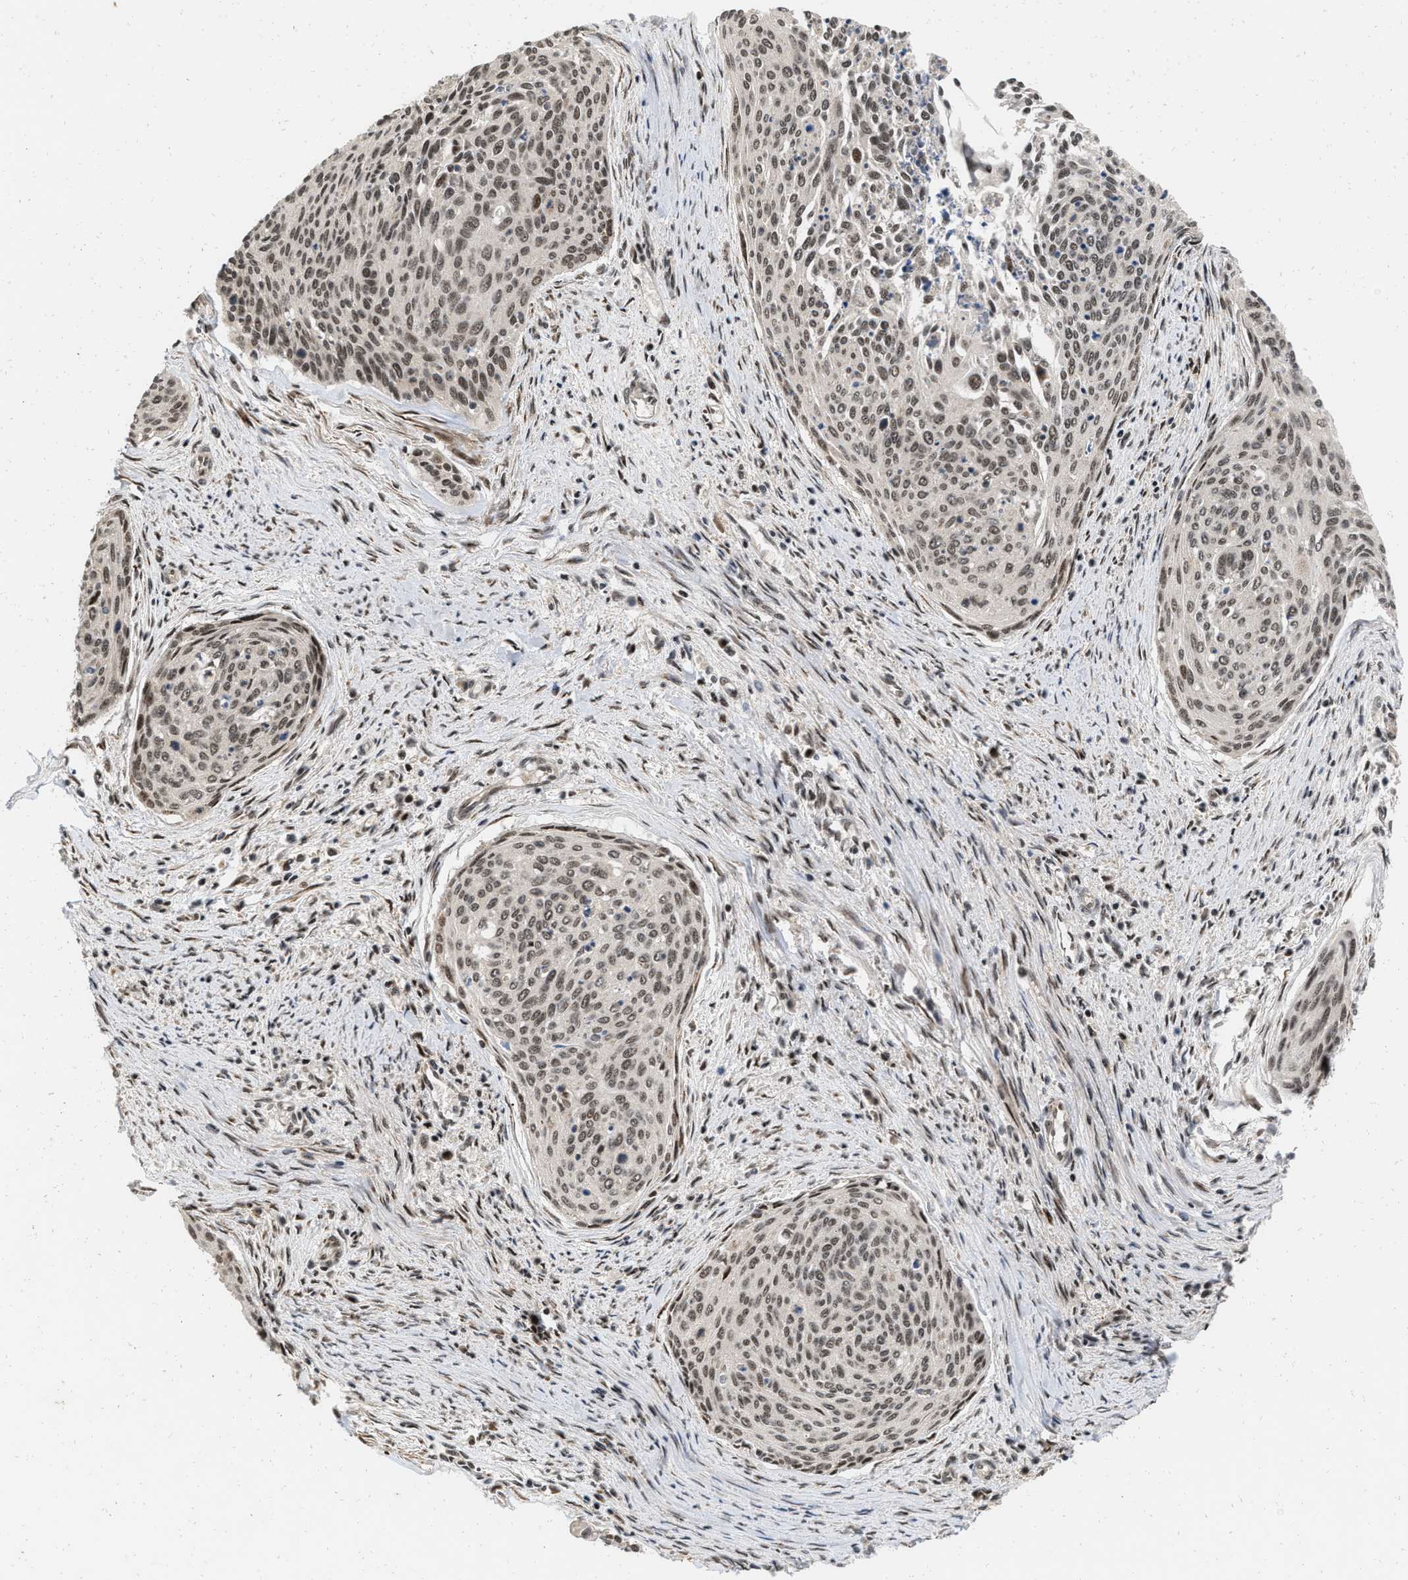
{"staining": {"intensity": "moderate", "quantity": ">75%", "location": "nuclear"}, "tissue": "cervical cancer", "cell_type": "Tumor cells", "image_type": "cancer", "snomed": [{"axis": "morphology", "description": "Squamous cell carcinoma, NOS"}, {"axis": "topography", "description": "Cervix"}], "caption": "A brown stain highlights moderate nuclear expression of a protein in human cervical cancer (squamous cell carcinoma) tumor cells. Using DAB (3,3'-diaminobenzidine) (brown) and hematoxylin (blue) stains, captured at high magnification using brightfield microscopy.", "gene": "ANKRD11", "patient": {"sex": "female", "age": 55}}